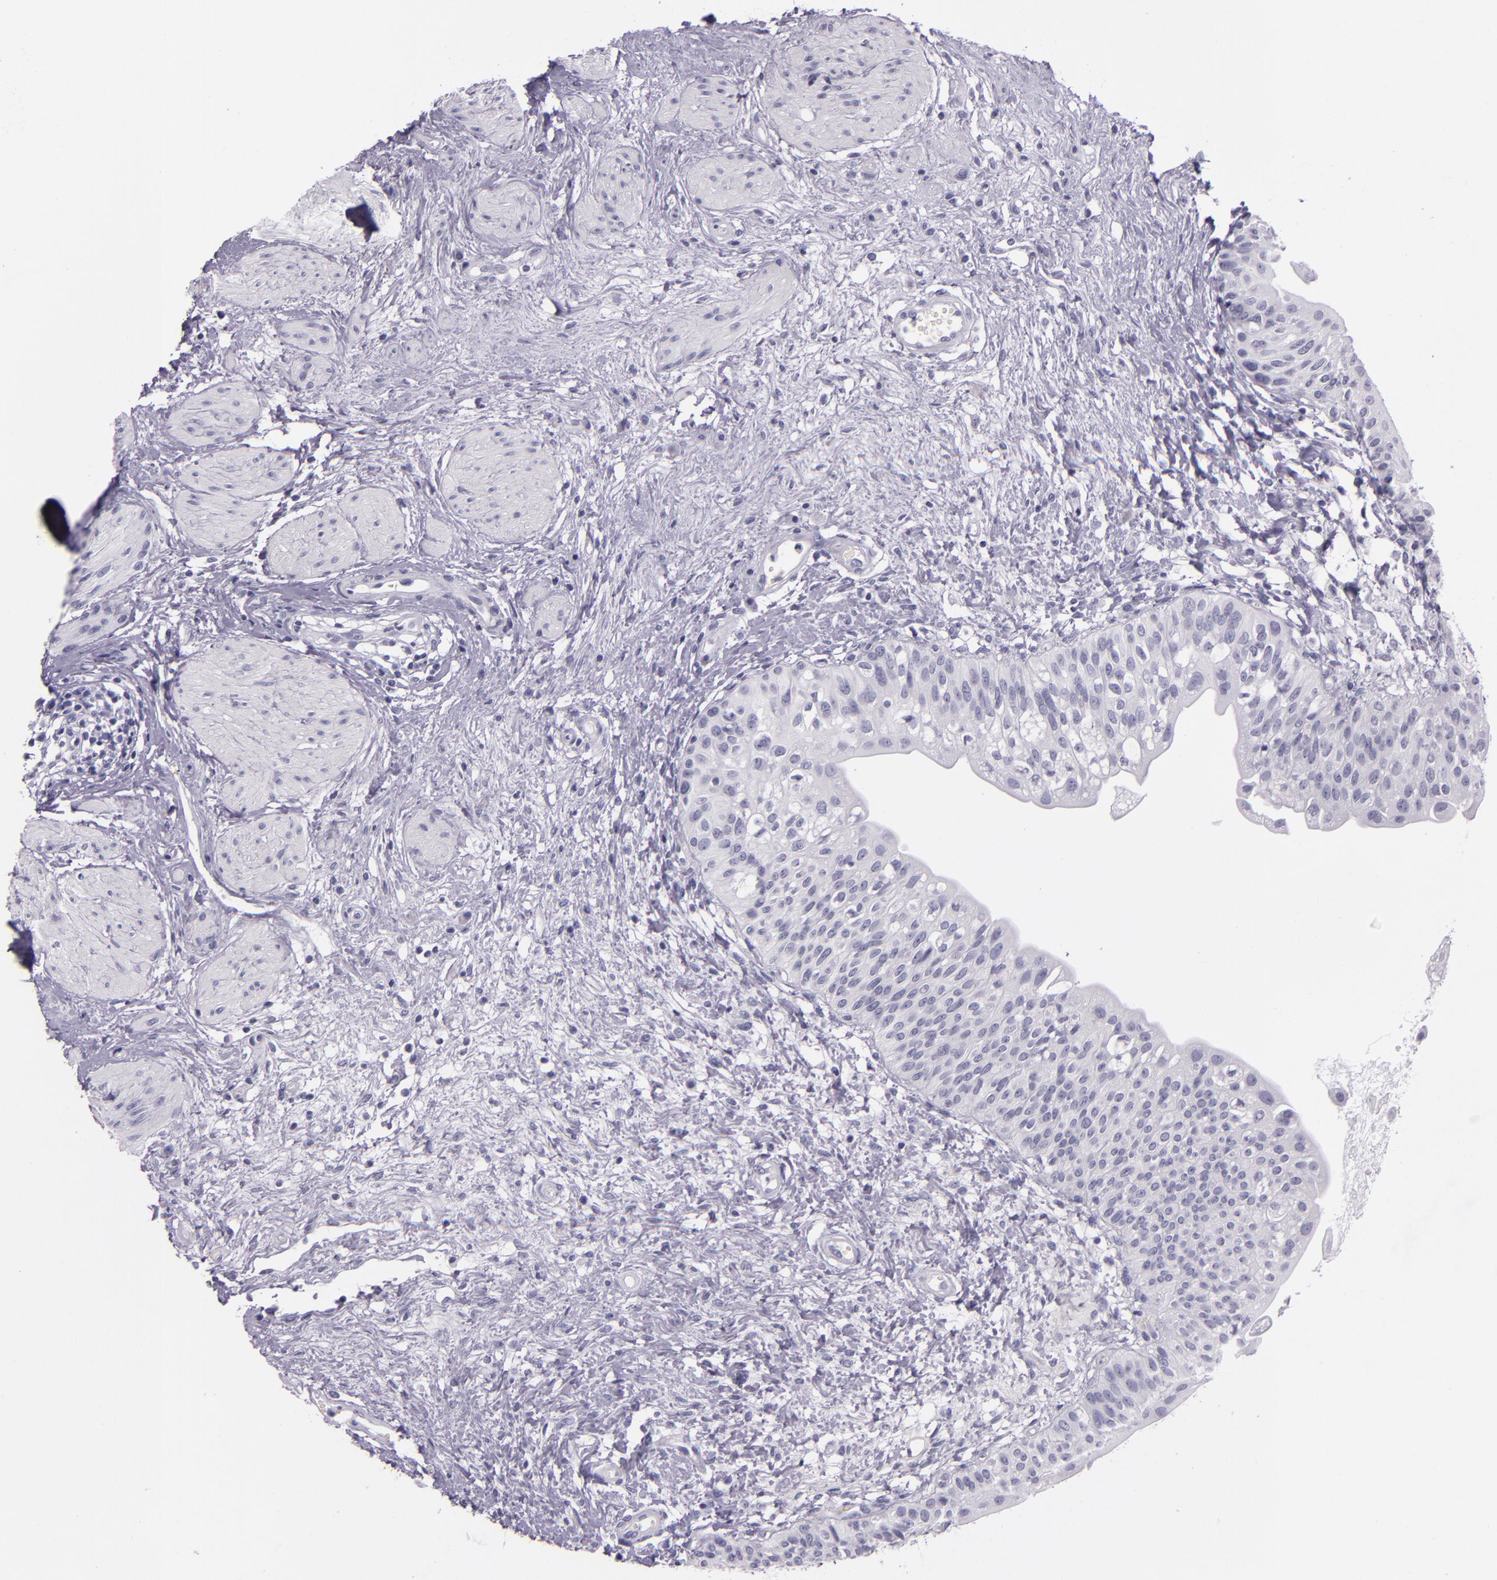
{"staining": {"intensity": "negative", "quantity": "none", "location": "none"}, "tissue": "urinary bladder", "cell_type": "Urothelial cells", "image_type": "normal", "snomed": [{"axis": "morphology", "description": "Normal tissue, NOS"}, {"axis": "topography", "description": "Urinary bladder"}], "caption": "Immunohistochemistry (IHC) of unremarkable urinary bladder exhibits no expression in urothelial cells. (Stains: DAB immunohistochemistry with hematoxylin counter stain, Microscopy: brightfield microscopy at high magnification).", "gene": "INA", "patient": {"sex": "female", "age": 55}}